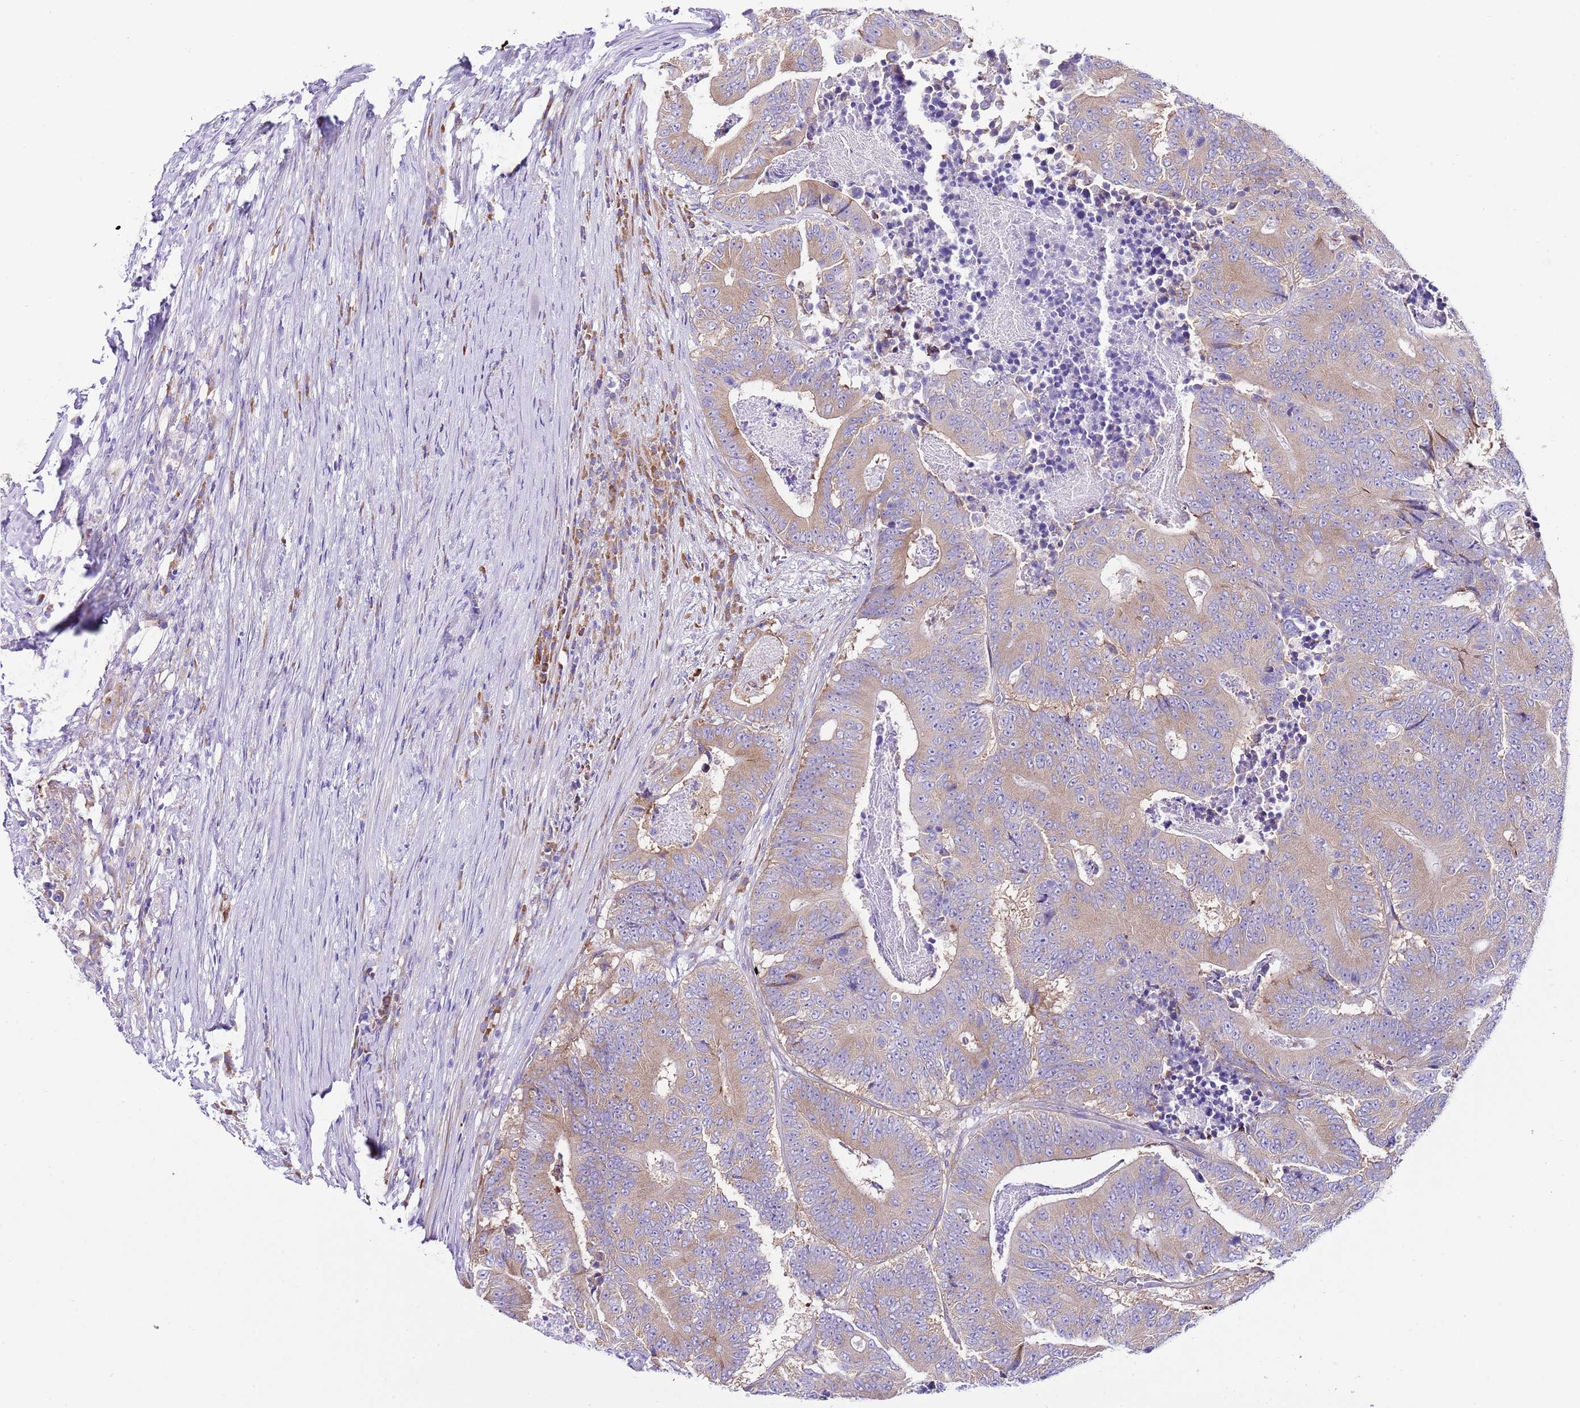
{"staining": {"intensity": "weak", "quantity": "25%-75%", "location": "cytoplasmic/membranous"}, "tissue": "colorectal cancer", "cell_type": "Tumor cells", "image_type": "cancer", "snomed": [{"axis": "morphology", "description": "Adenocarcinoma, NOS"}, {"axis": "topography", "description": "Colon"}], "caption": "Immunohistochemistry (IHC) micrograph of neoplastic tissue: human adenocarcinoma (colorectal) stained using IHC shows low levels of weak protein expression localized specifically in the cytoplasmic/membranous of tumor cells, appearing as a cytoplasmic/membranous brown color.", "gene": "RPS10", "patient": {"sex": "male", "age": 83}}